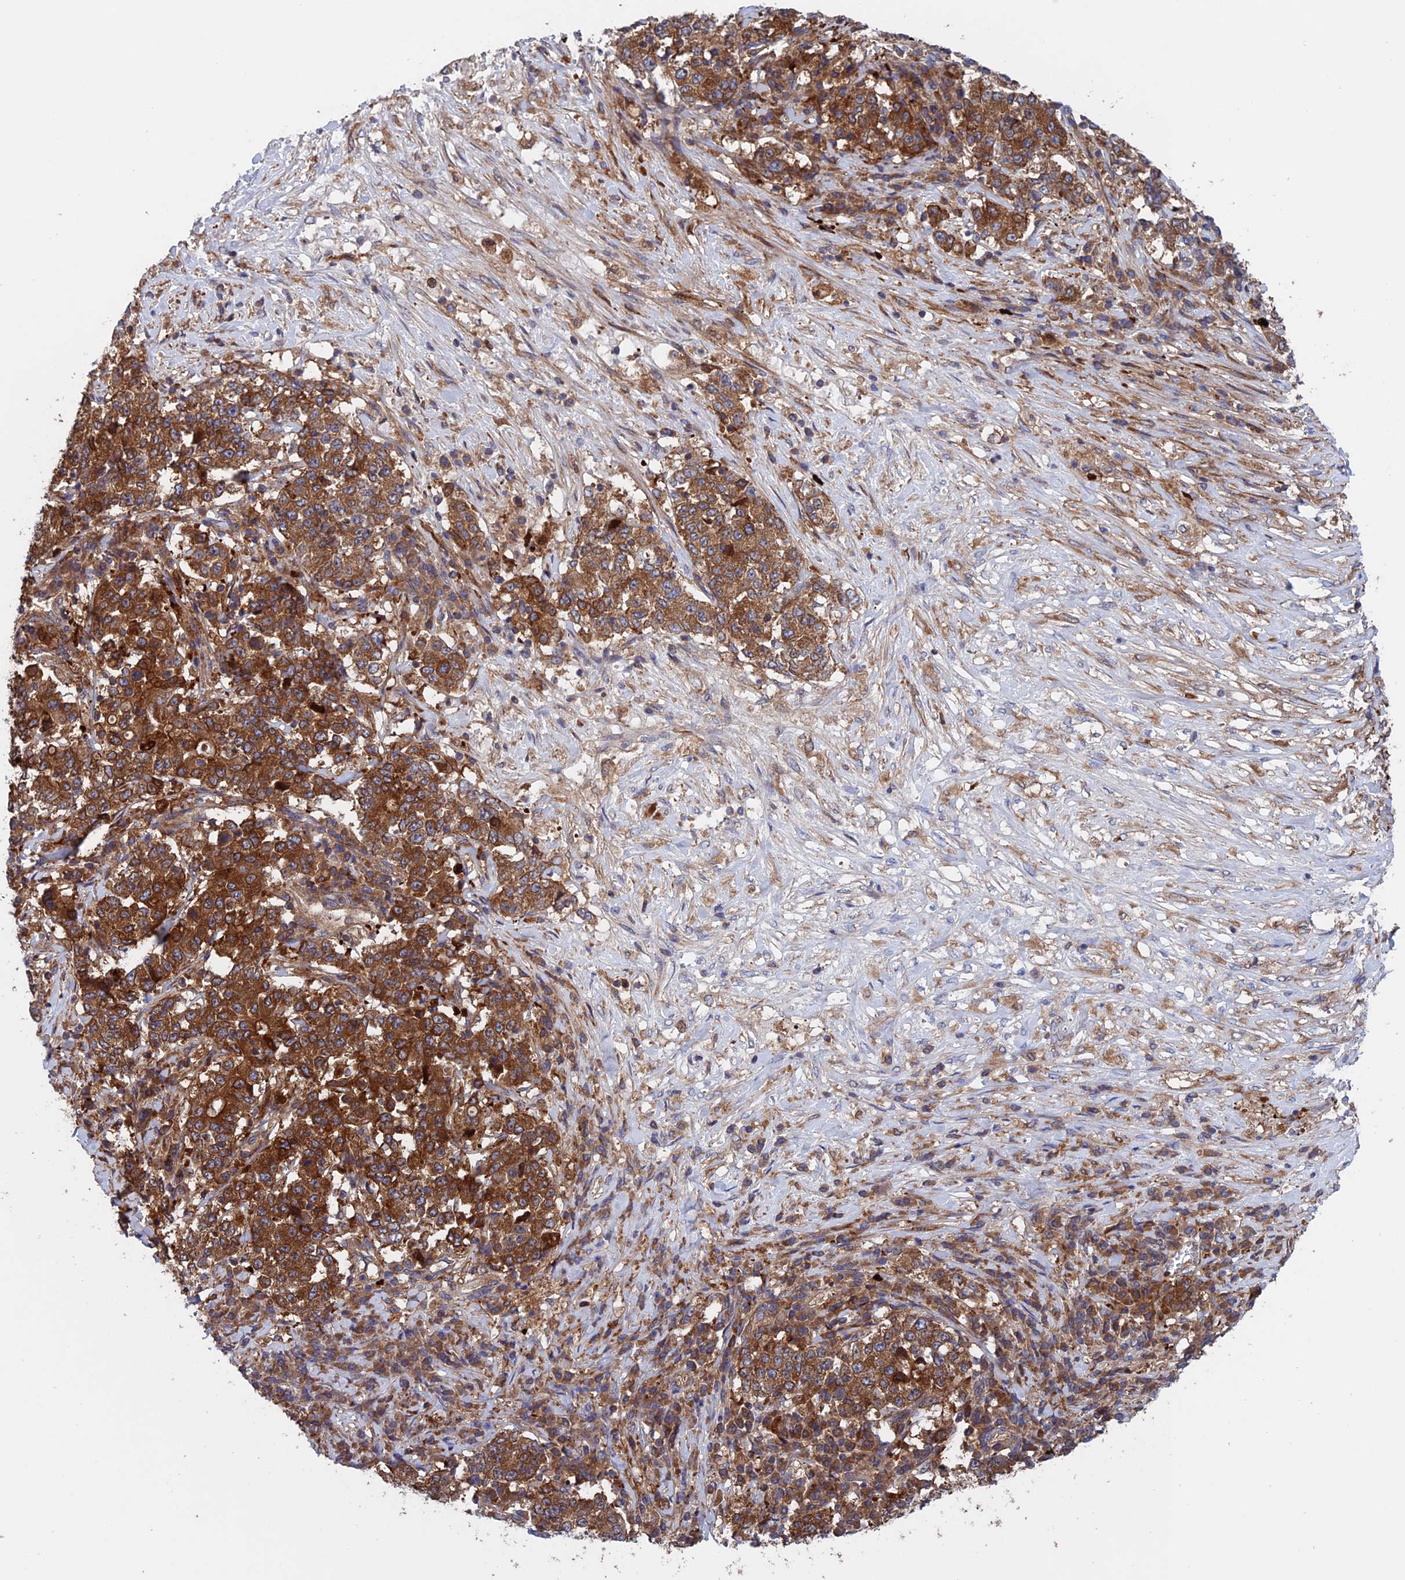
{"staining": {"intensity": "strong", "quantity": ">75%", "location": "cytoplasmic/membranous"}, "tissue": "stomach cancer", "cell_type": "Tumor cells", "image_type": "cancer", "snomed": [{"axis": "morphology", "description": "Adenocarcinoma, NOS"}, {"axis": "topography", "description": "Stomach"}], "caption": "A histopathology image showing strong cytoplasmic/membranous positivity in approximately >75% of tumor cells in stomach cancer, as visualized by brown immunohistochemical staining.", "gene": "NUDT16L1", "patient": {"sex": "male", "age": 59}}